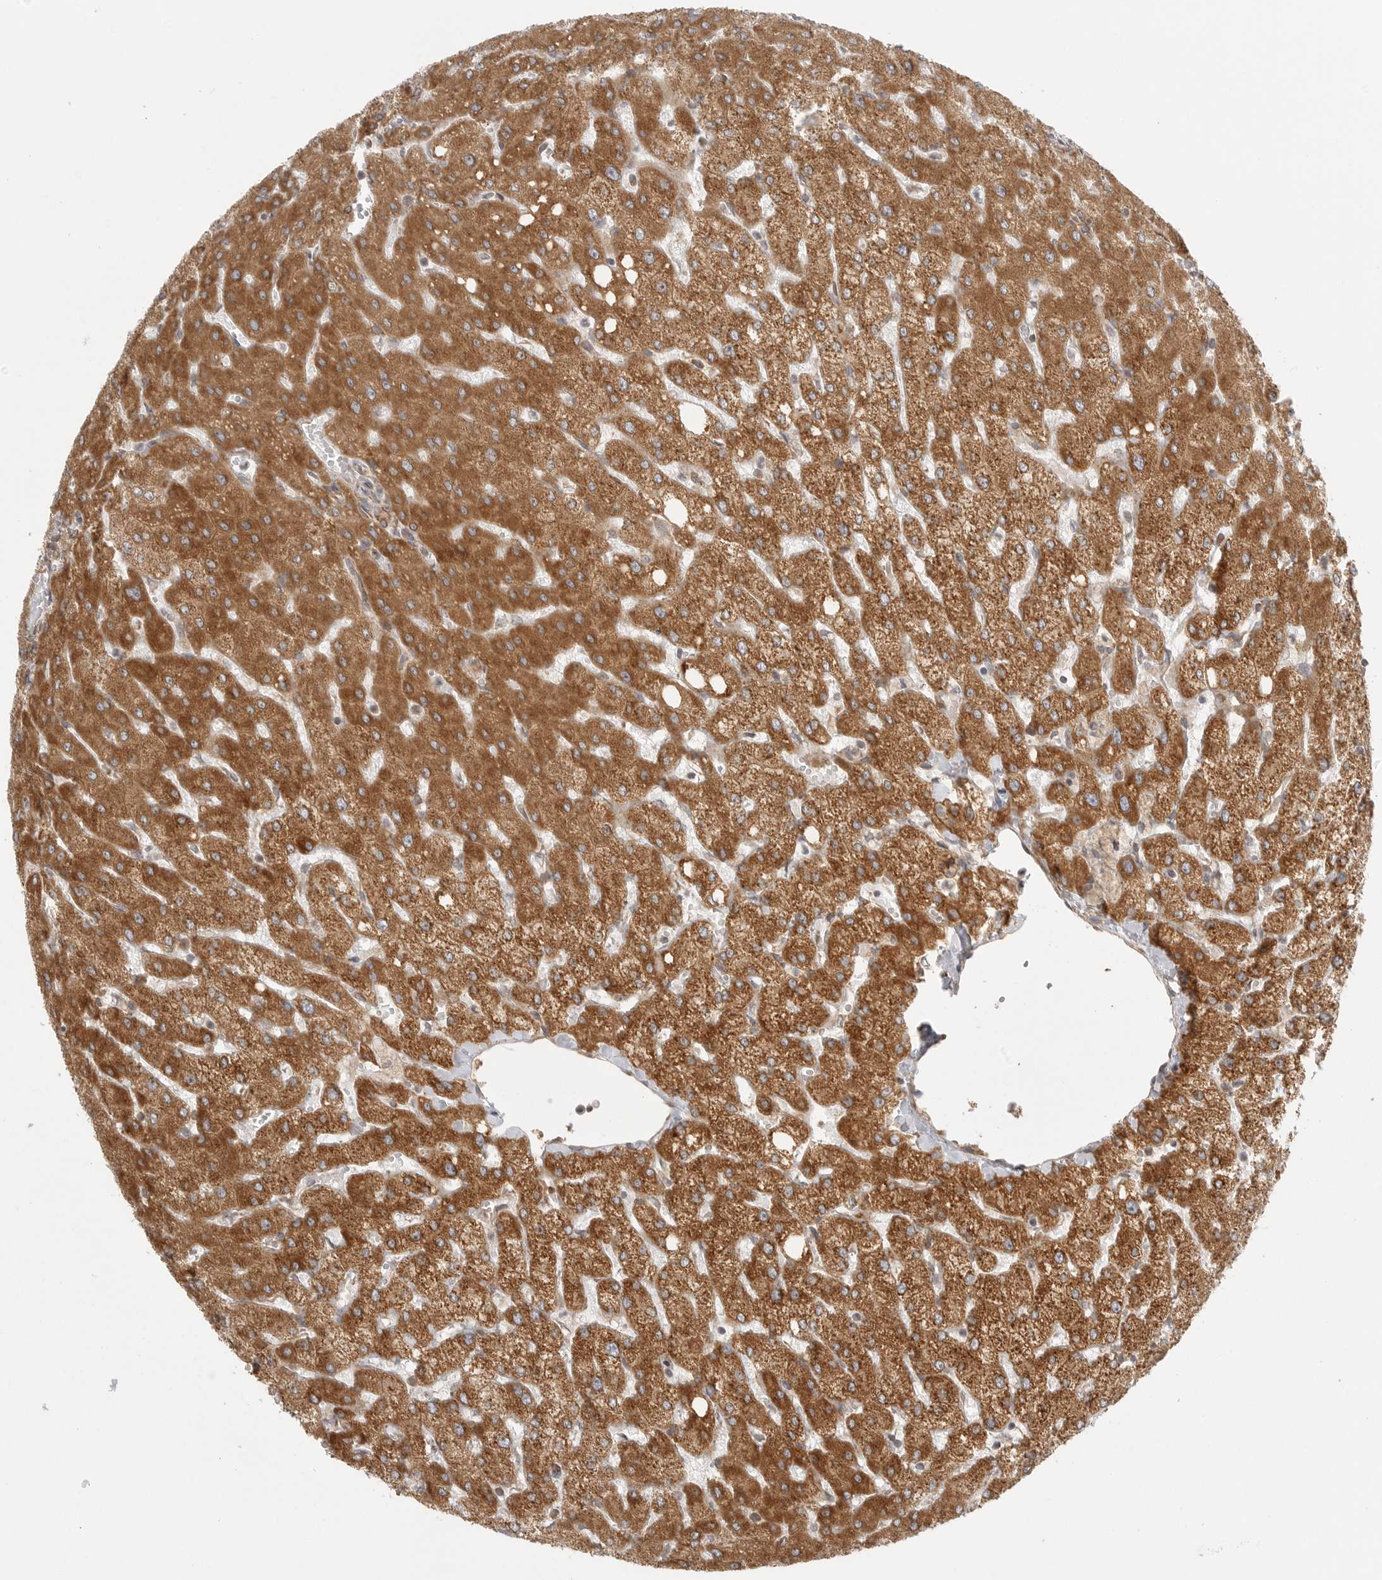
{"staining": {"intensity": "moderate", "quantity": ">75%", "location": "cytoplasmic/membranous"}, "tissue": "liver", "cell_type": "Cholangiocytes", "image_type": "normal", "snomed": [{"axis": "morphology", "description": "Normal tissue, NOS"}, {"axis": "topography", "description": "Liver"}], "caption": "Immunohistochemical staining of benign human liver reveals medium levels of moderate cytoplasmic/membranous expression in about >75% of cholangiocytes.", "gene": "CERS2", "patient": {"sex": "female", "age": 54}}